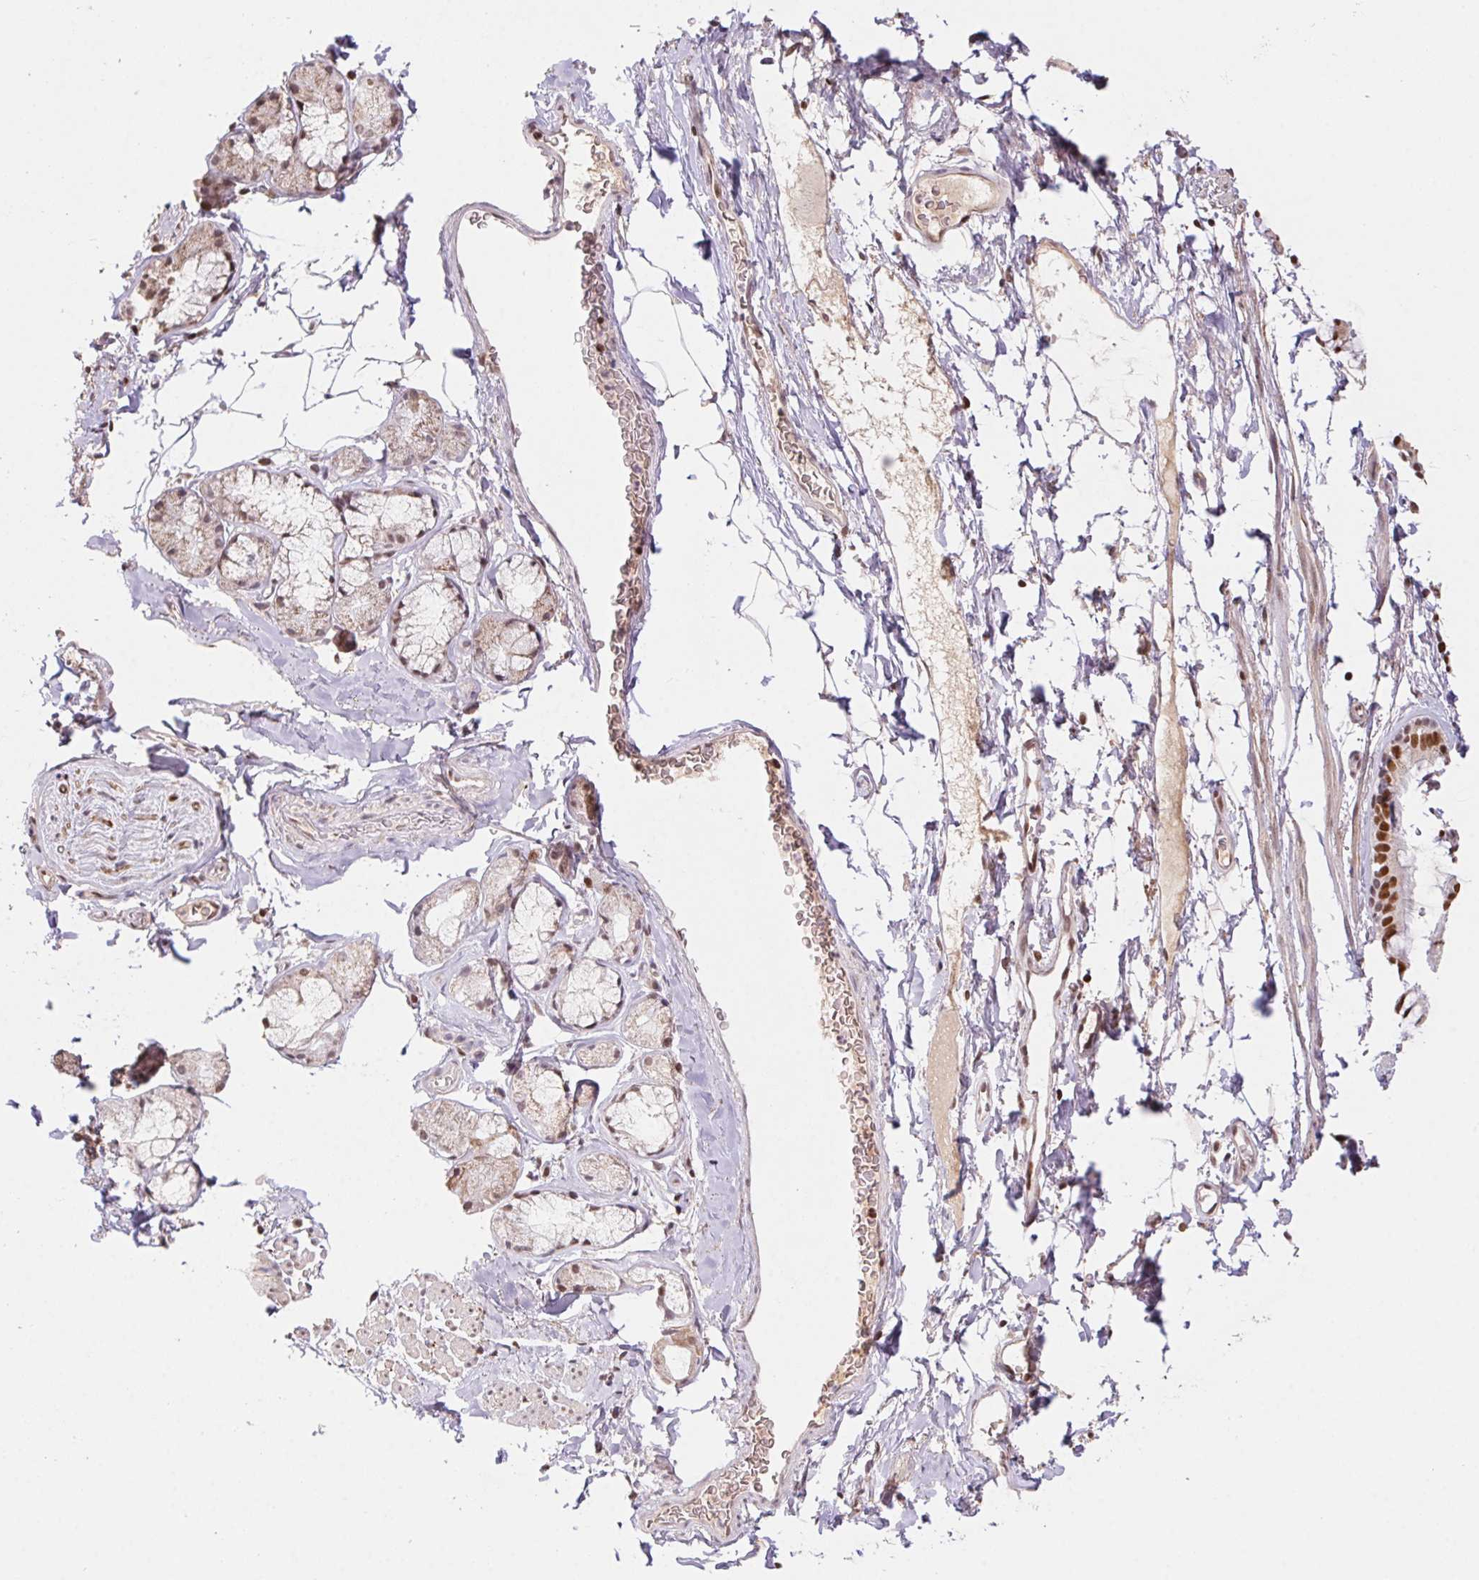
{"staining": {"intensity": "strong", "quantity": ">75%", "location": "nuclear"}, "tissue": "bronchus", "cell_type": "Respiratory epithelial cells", "image_type": "normal", "snomed": [{"axis": "morphology", "description": "Normal tissue, NOS"}, {"axis": "topography", "description": "Lymph node"}, {"axis": "topography", "description": "Cartilage tissue"}, {"axis": "topography", "description": "Bronchus"}], "caption": "Protein expression analysis of unremarkable human bronchus reveals strong nuclear expression in about >75% of respiratory epithelial cells.", "gene": "POLD3", "patient": {"sex": "female", "age": 70}}